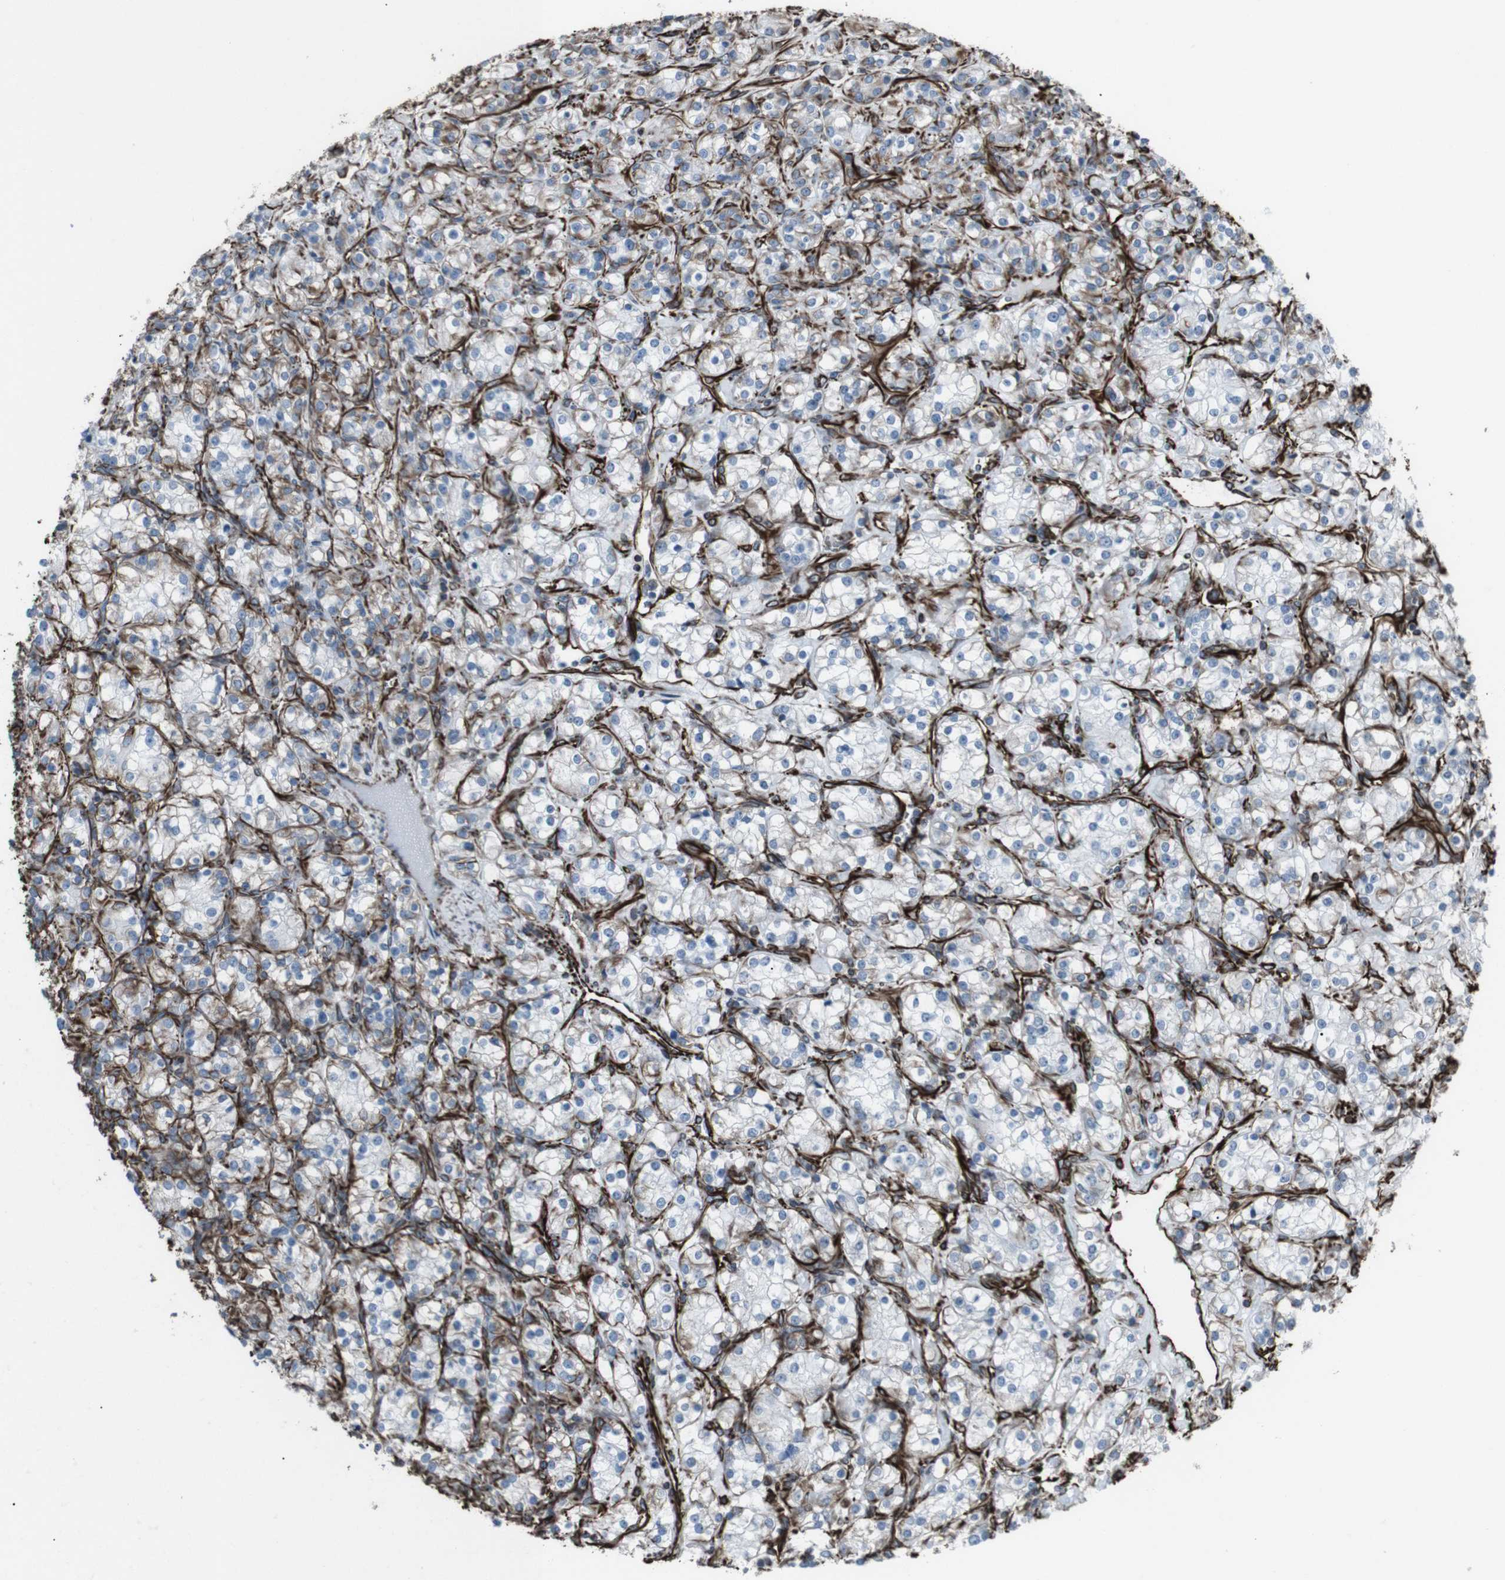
{"staining": {"intensity": "weak", "quantity": "<25%", "location": "cytoplasmic/membranous"}, "tissue": "renal cancer", "cell_type": "Tumor cells", "image_type": "cancer", "snomed": [{"axis": "morphology", "description": "Adenocarcinoma, NOS"}, {"axis": "topography", "description": "Kidney"}], "caption": "This image is of renal cancer stained with IHC to label a protein in brown with the nuclei are counter-stained blue. There is no positivity in tumor cells. The staining is performed using DAB (3,3'-diaminobenzidine) brown chromogen with nuclei counter-stained in using hematoxylin.", "gene": "ZDHHC6", "patient": {"sex": "male", "age": 77}}